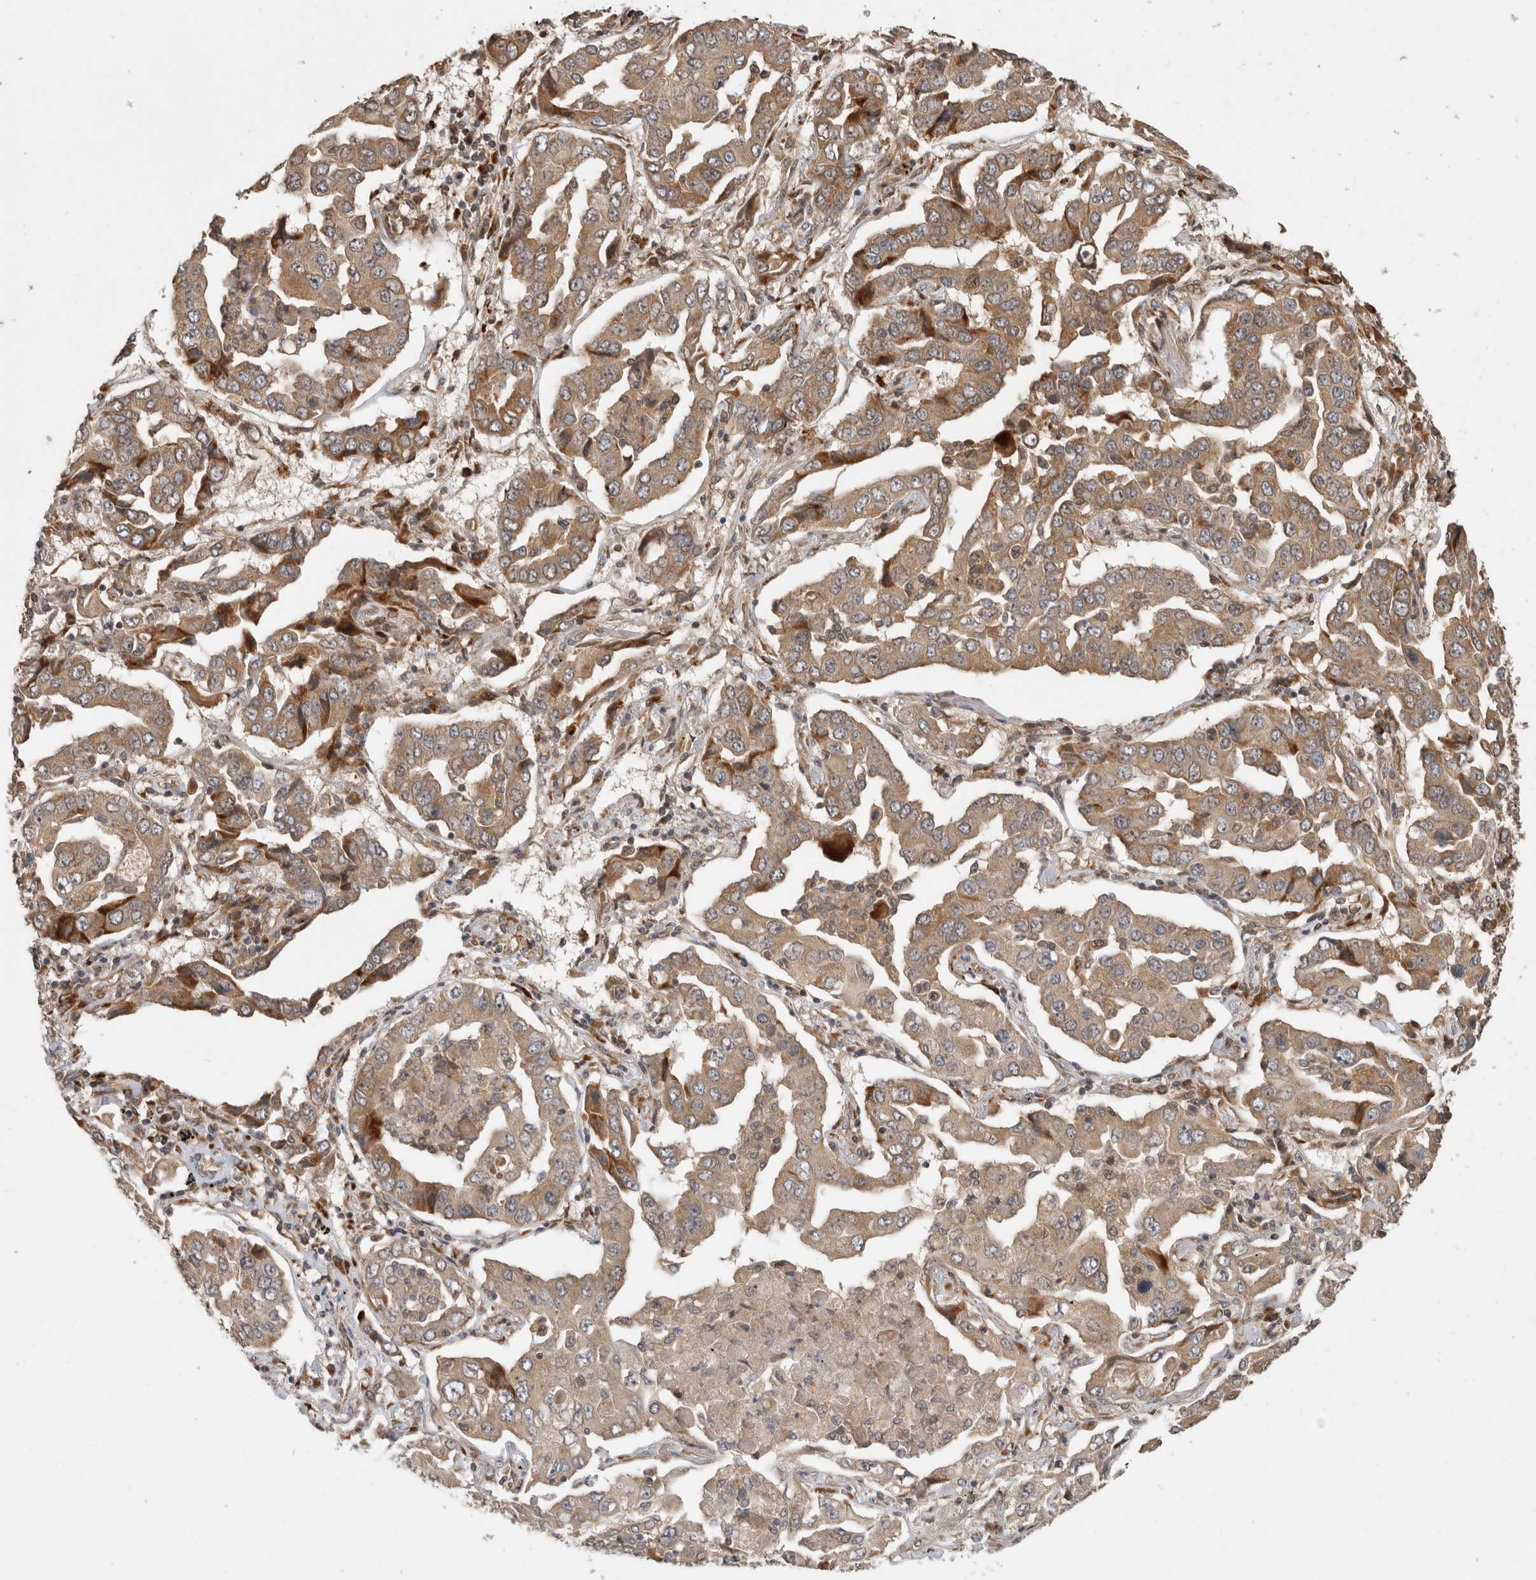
{"staining": {"intensity": "weak", "quantity": ">75%", "location": "cytoplasmic/membranous"}, "tissue": "lung cancer", "cell_type": "Tumor cells", "image_type": "cancer", "snomed": [{"axis": "morphology", "description": "Adenocarcinoma, NOS"}, {"axis": "topography", "description": "Lung"}], "caption": "This histopathology image displays IHC staining of lung adenocarcinoma, with low weak cytoplasmic/membranous staining in about >75% of tumor cells.", "gene": "PCDHB15", "patient": {"sex": "female", "age": 65}}